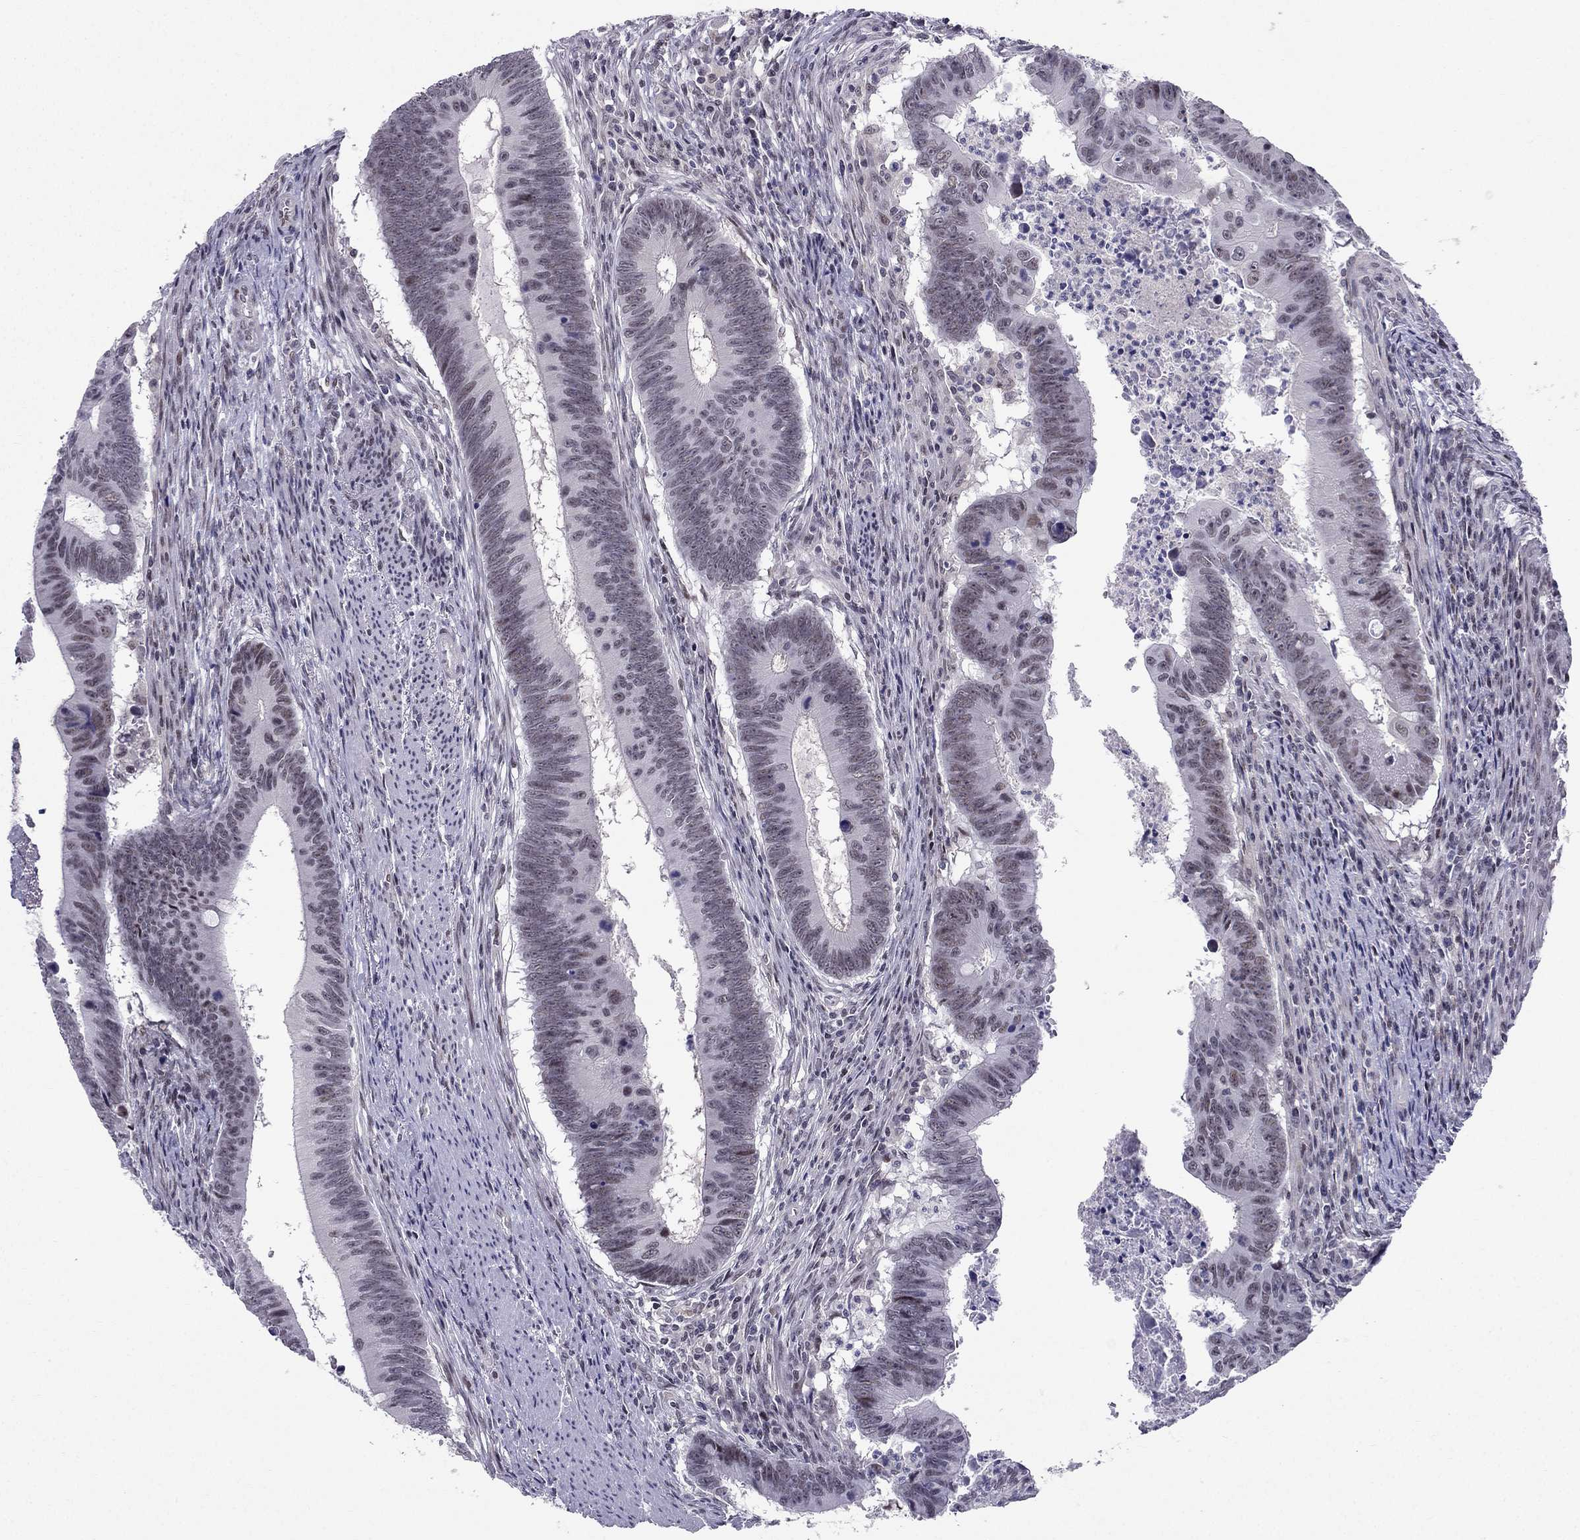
{"staining": {"intensity": "negative", "quantity": "none", "location": "none"}, "tissue": "colorectal cancer", "cell_type": "Tumor cells", "image_type": "cancer", "snomed": [{"axis": "morphology", "description": "Adenocarcinoma, NOS"}, {"axis": "topography", "description": "Colon"}], "caption": "Immunohistochemistry (IHC) image of human adenocarcinoma (colorectal) stained for a protein (brown), which reveals no expression in tumor cells.", "gene": "RPRD2", "patient": {"sex": "female", "age": 87}}